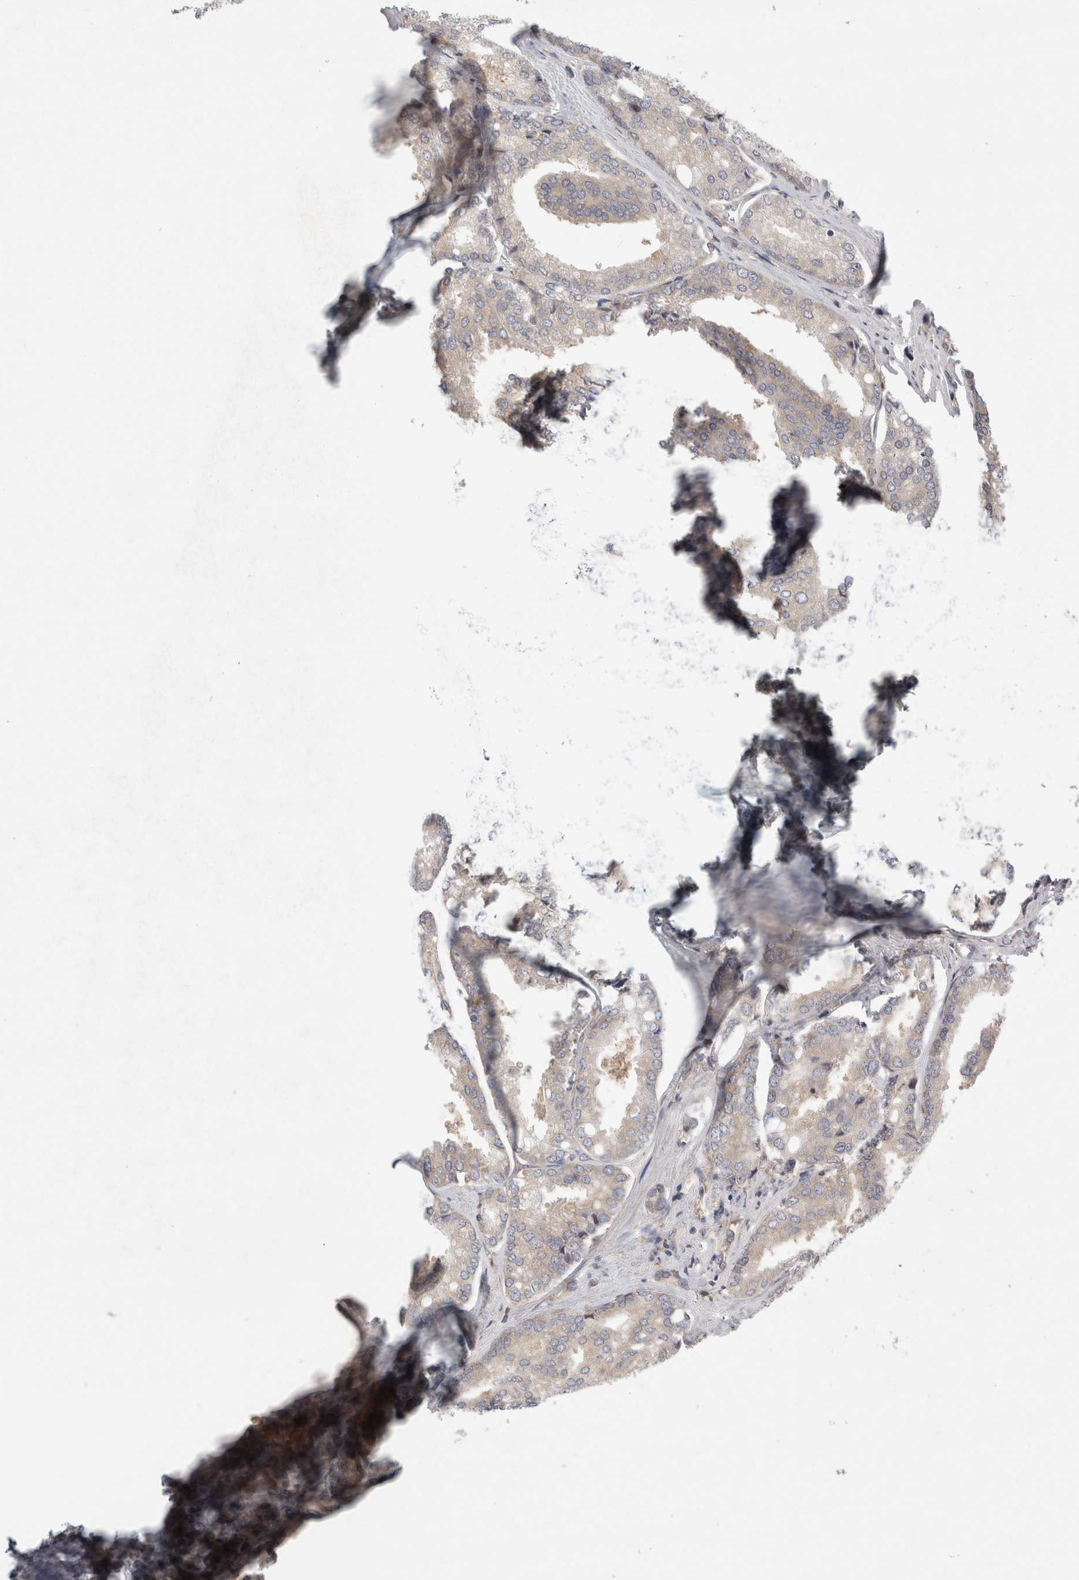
{"staining": {"intensity": "weak", "quantity": "25%-75%", "location": "cytoplasmic/membranous"}, "tissue": "prostate cancer", "cell_type": "Tumor cells", "image_type": "cancer", "snomed": [{"axis": "morphology", "description": "Adenocarcinoma, High grade"}, {"axis": "topography", "description": "Prostate"}], "caption": "A low amount of weak cytoplasmic/membranous expression is present in approximately 25%-75% of tumor cells in adenocarcinoma (high-grade) (prostate) tissue.", "gene": "CDCA7L", "patient": {"sex": "male", "age": 50}}